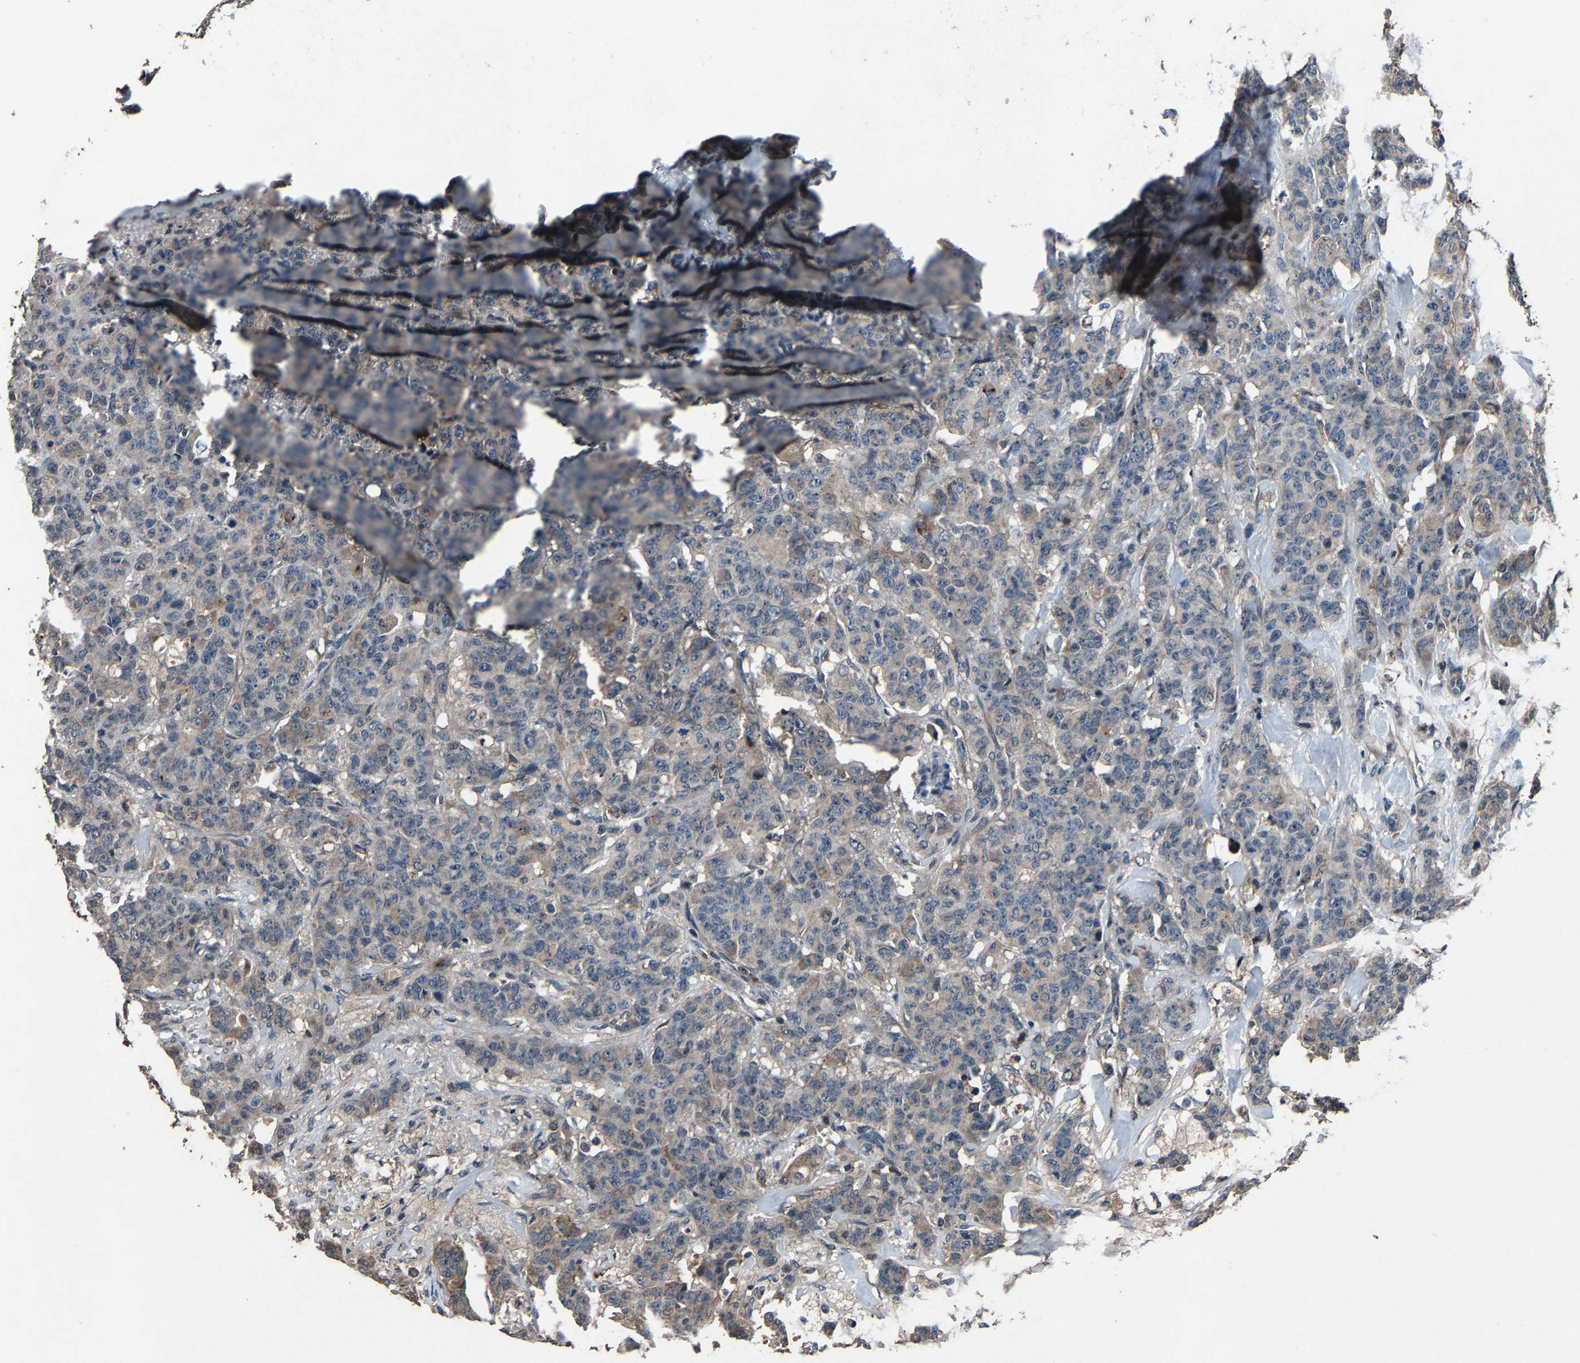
{"staining": {"intensity": "weak", "quantity": "<25%", "location": "cytoplasmic/membranous"}, "tissue": "breast cancer", "cell_type": "Tumor cells", "image_type": "cancer", "snomed": [{"axis": "morphology", "description": "Normal tissue, NOS"}, {"axis": "morphology", "description": "Duct carcinoma"}, {"axis": "topography", "description": "Breast"}], "caption": "High power microscopy histopathology image of an immunohistochemistry (IHC) photomicrograph of breast cancer (infiltrating ductal carcinoma), revealing no significant positivity in tumor cells.", "gene": "PCNX2", "patient": {"sex": "female", "age": 40}}